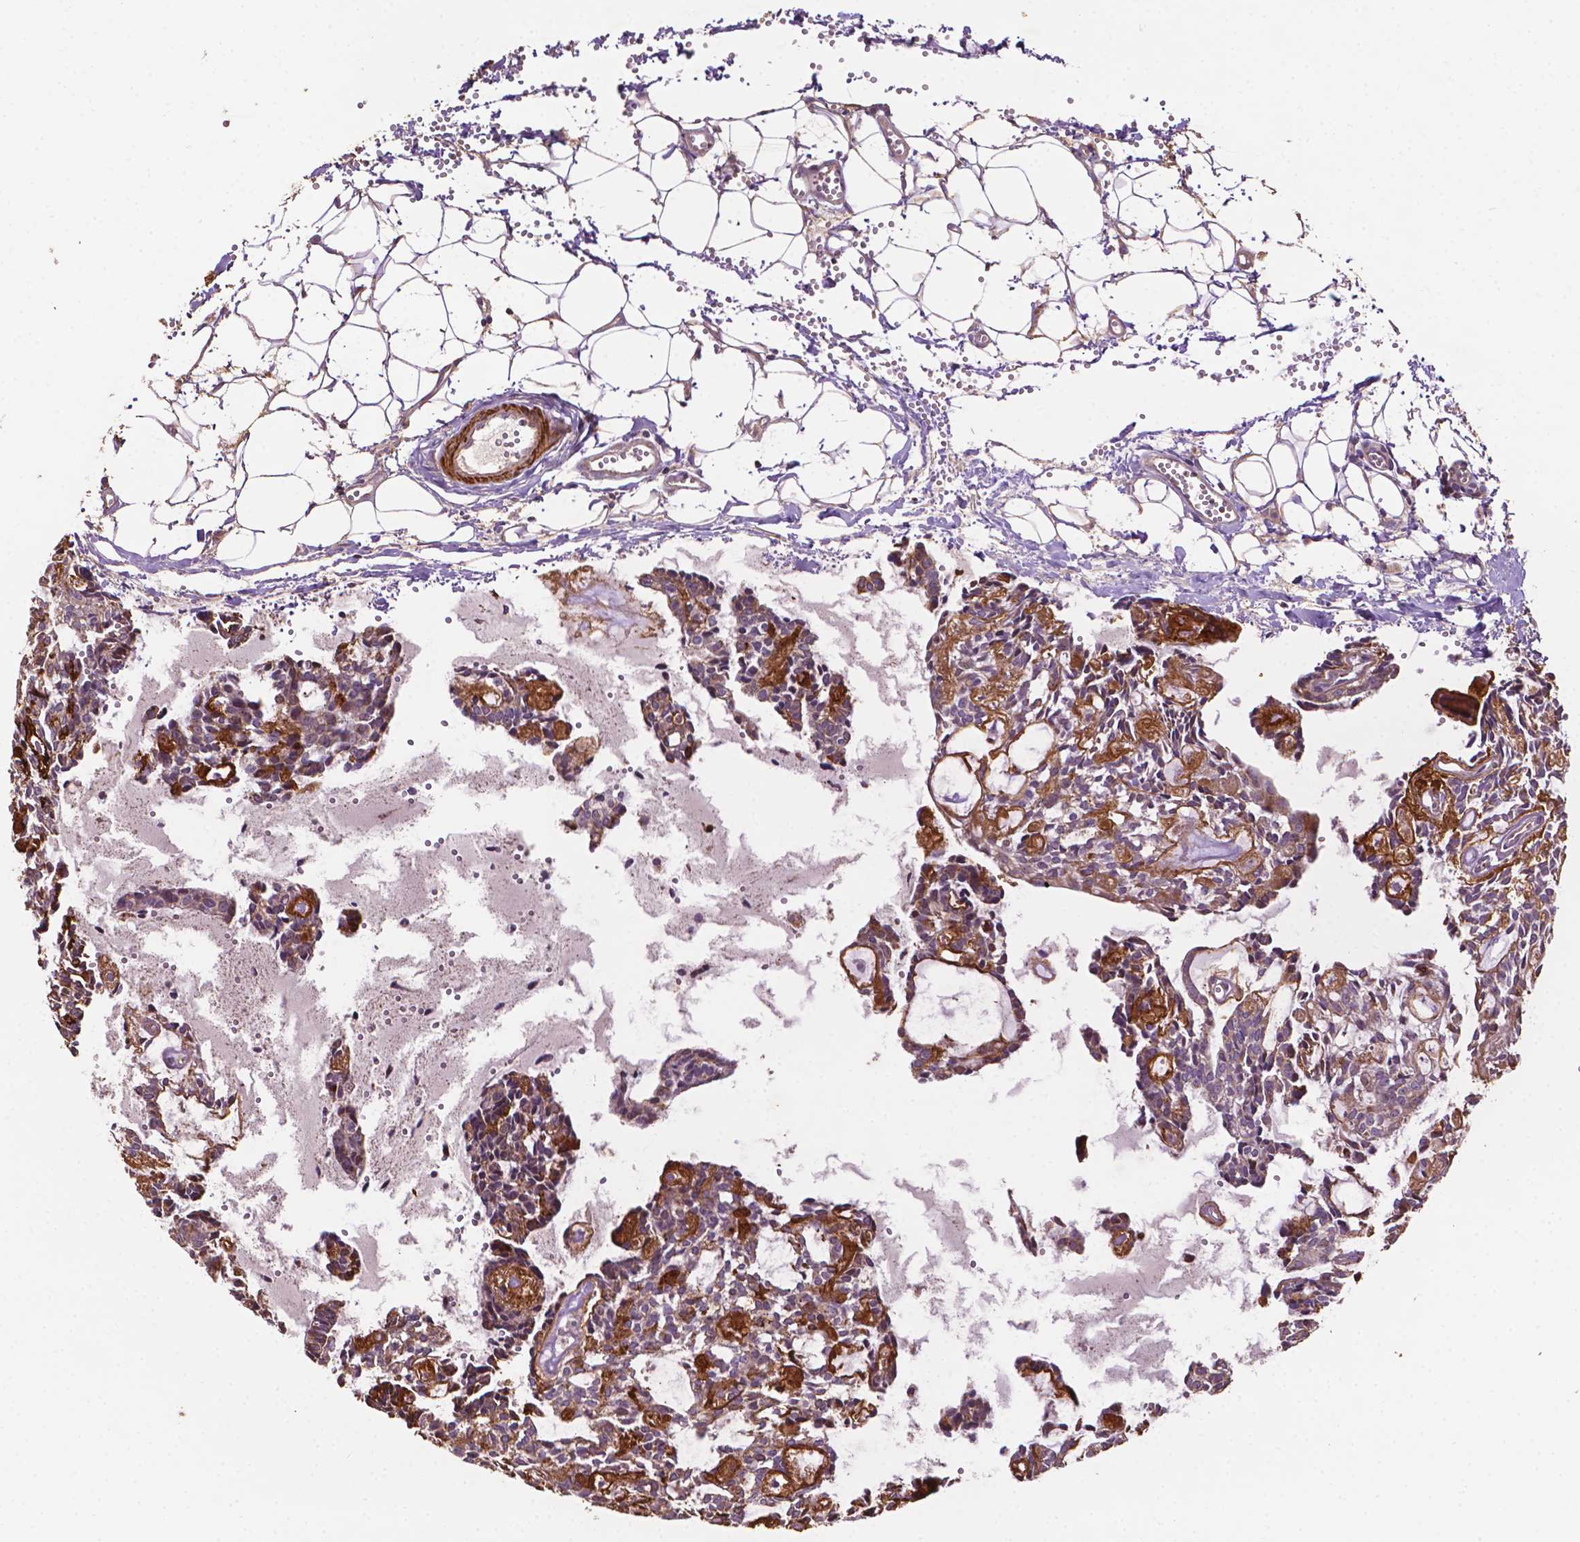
{"staining": {"intensity": "moderate", "quantity": "<25%", "location": "cytoplasmic/membranous"}, "tissue": "head and neck cancer", "cell_type": "Tumor cells", "image_type": "cancer", "snomed": [{"axis": "morphology", "description": "Adenocarcinoma, NOS"}, {"axis": "topography", "description": "Head-Neck"}], "caption": "Adenocarcinoma (head and neck) stained with a brown dye reveals moderate cytoplasmic/membranous positive expression in about <25% of tumor cells.", "gene": "LRR1", "patient": {"sex": "female", "age": 62}}